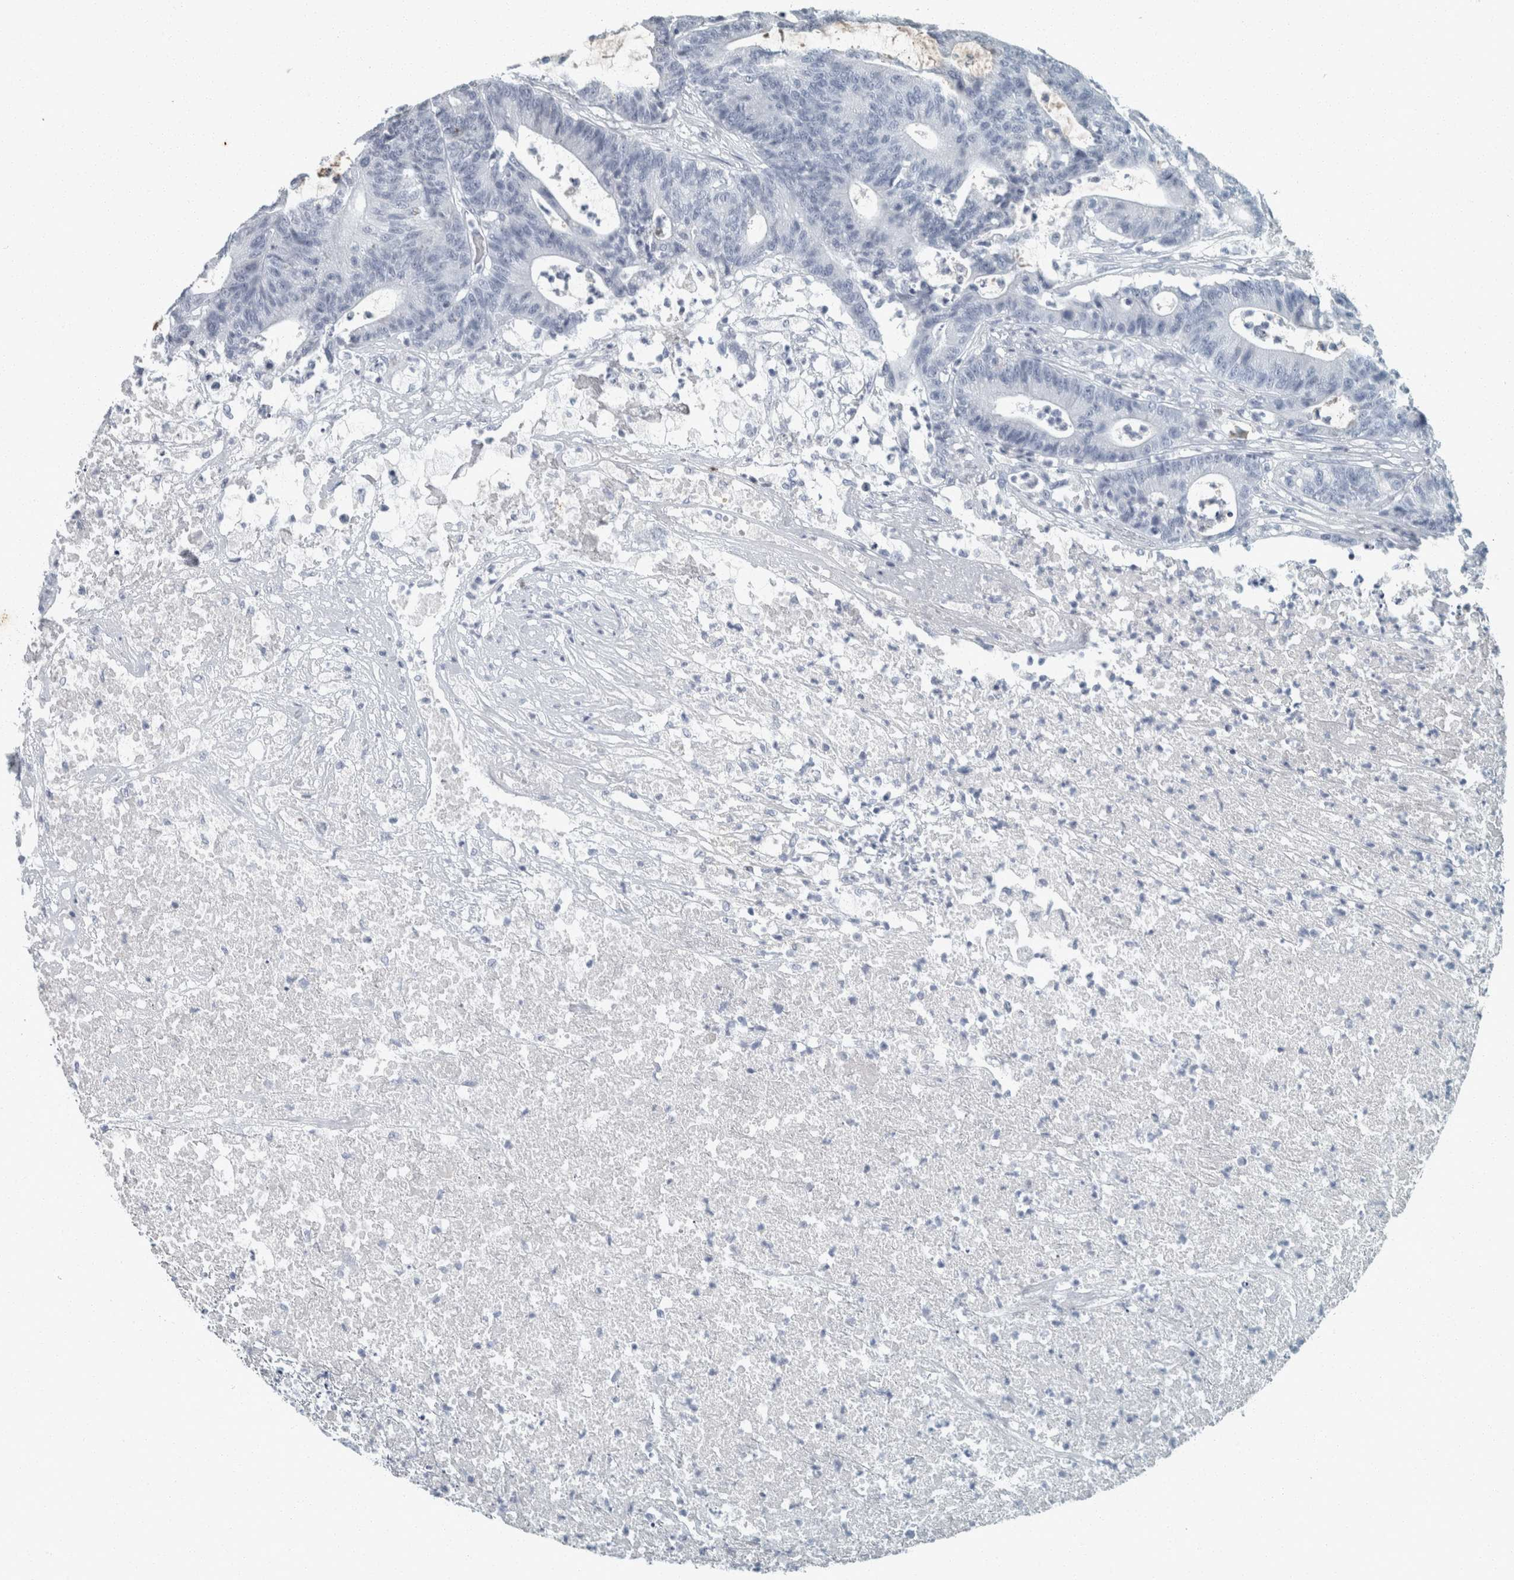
{"staining": {"intensity": "negative", "quantity": "none", "location": "none"}, "tissue": "colorectal cancer", "cell_type": "Tumor cells", "image_type": "cancer", "snomed": [{"axis": "morphology", "description": "Adenocarcinoma, NOS"}, {"axis": "topography", "description": "Colon"}], "caption": "An immunohistochemistry (IHC) photomicrograph of colorectal cancer (adenocarcinoma) is shown. There is no staining in tumor cells of colorectal cancer (adenocarcinoma). (Stains: DAB (3,3'-diaminobenzidine) immunohistochemistry (IHC) with hematoxylin counter stain, Microscopy: brightfield microscopy at high magnification).", "gene": "CHL1", "patient": {"sex": "female", "age": 84}}